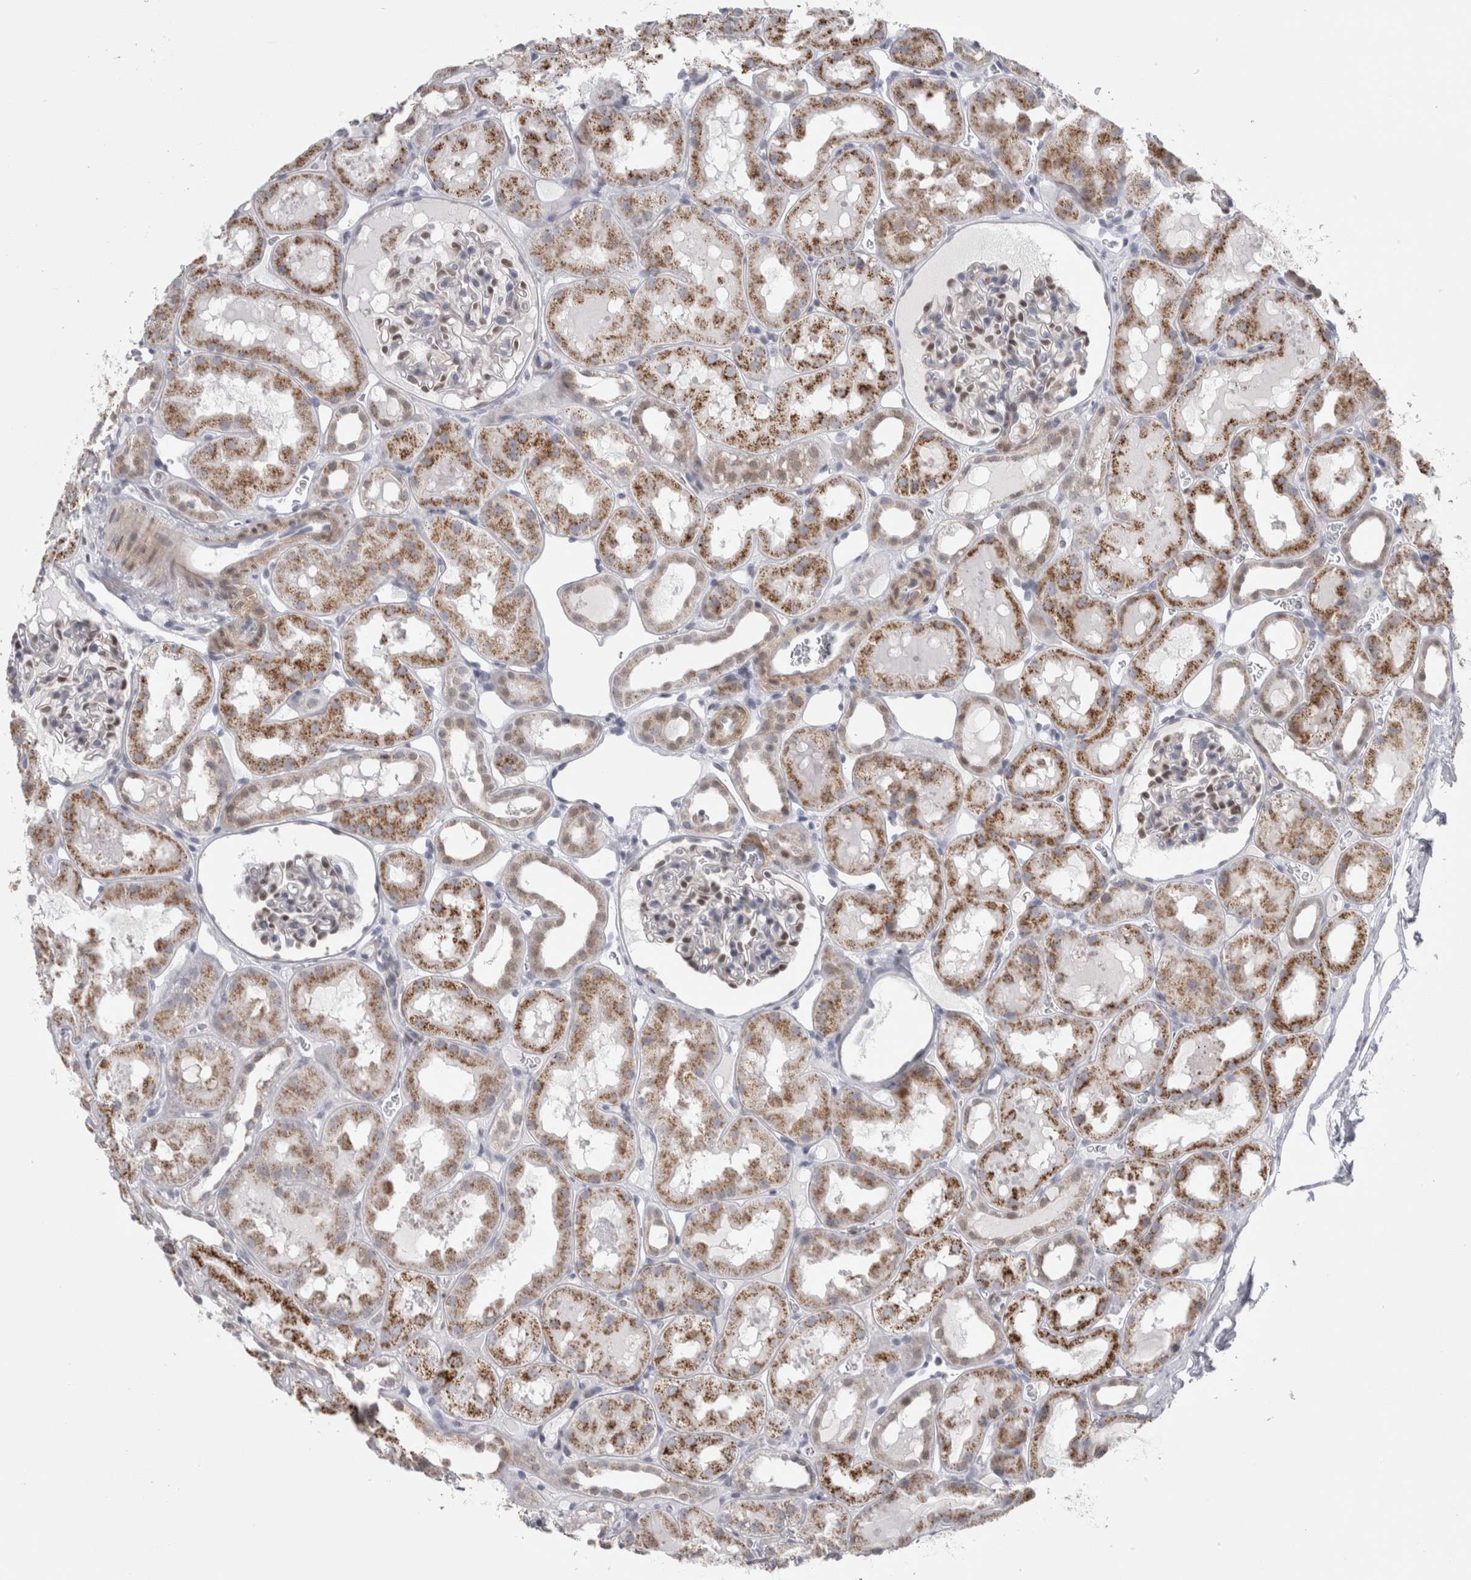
{"staining": {"intensity": "moderate", "quantity": "<25%", "location": "nuclear"}, "tissue": "kidney", "cell_type": "Cells in glomeruli", "image_type": "normal", "snomed": [{"axis": "morphology", "description": "Normal tissue, NOS"}, {"axis": "topography", "description": "Kidney"}, {"axis": "topography", "description": "Urinary bladder"}], "caption": "This is a micrograph of IHC staining of normal kidney, which shows moderate positivity in the nuclear of cells in glomeruli.", "gene": "PLIN1", "patient": {"sex": "male", "age": 16}}